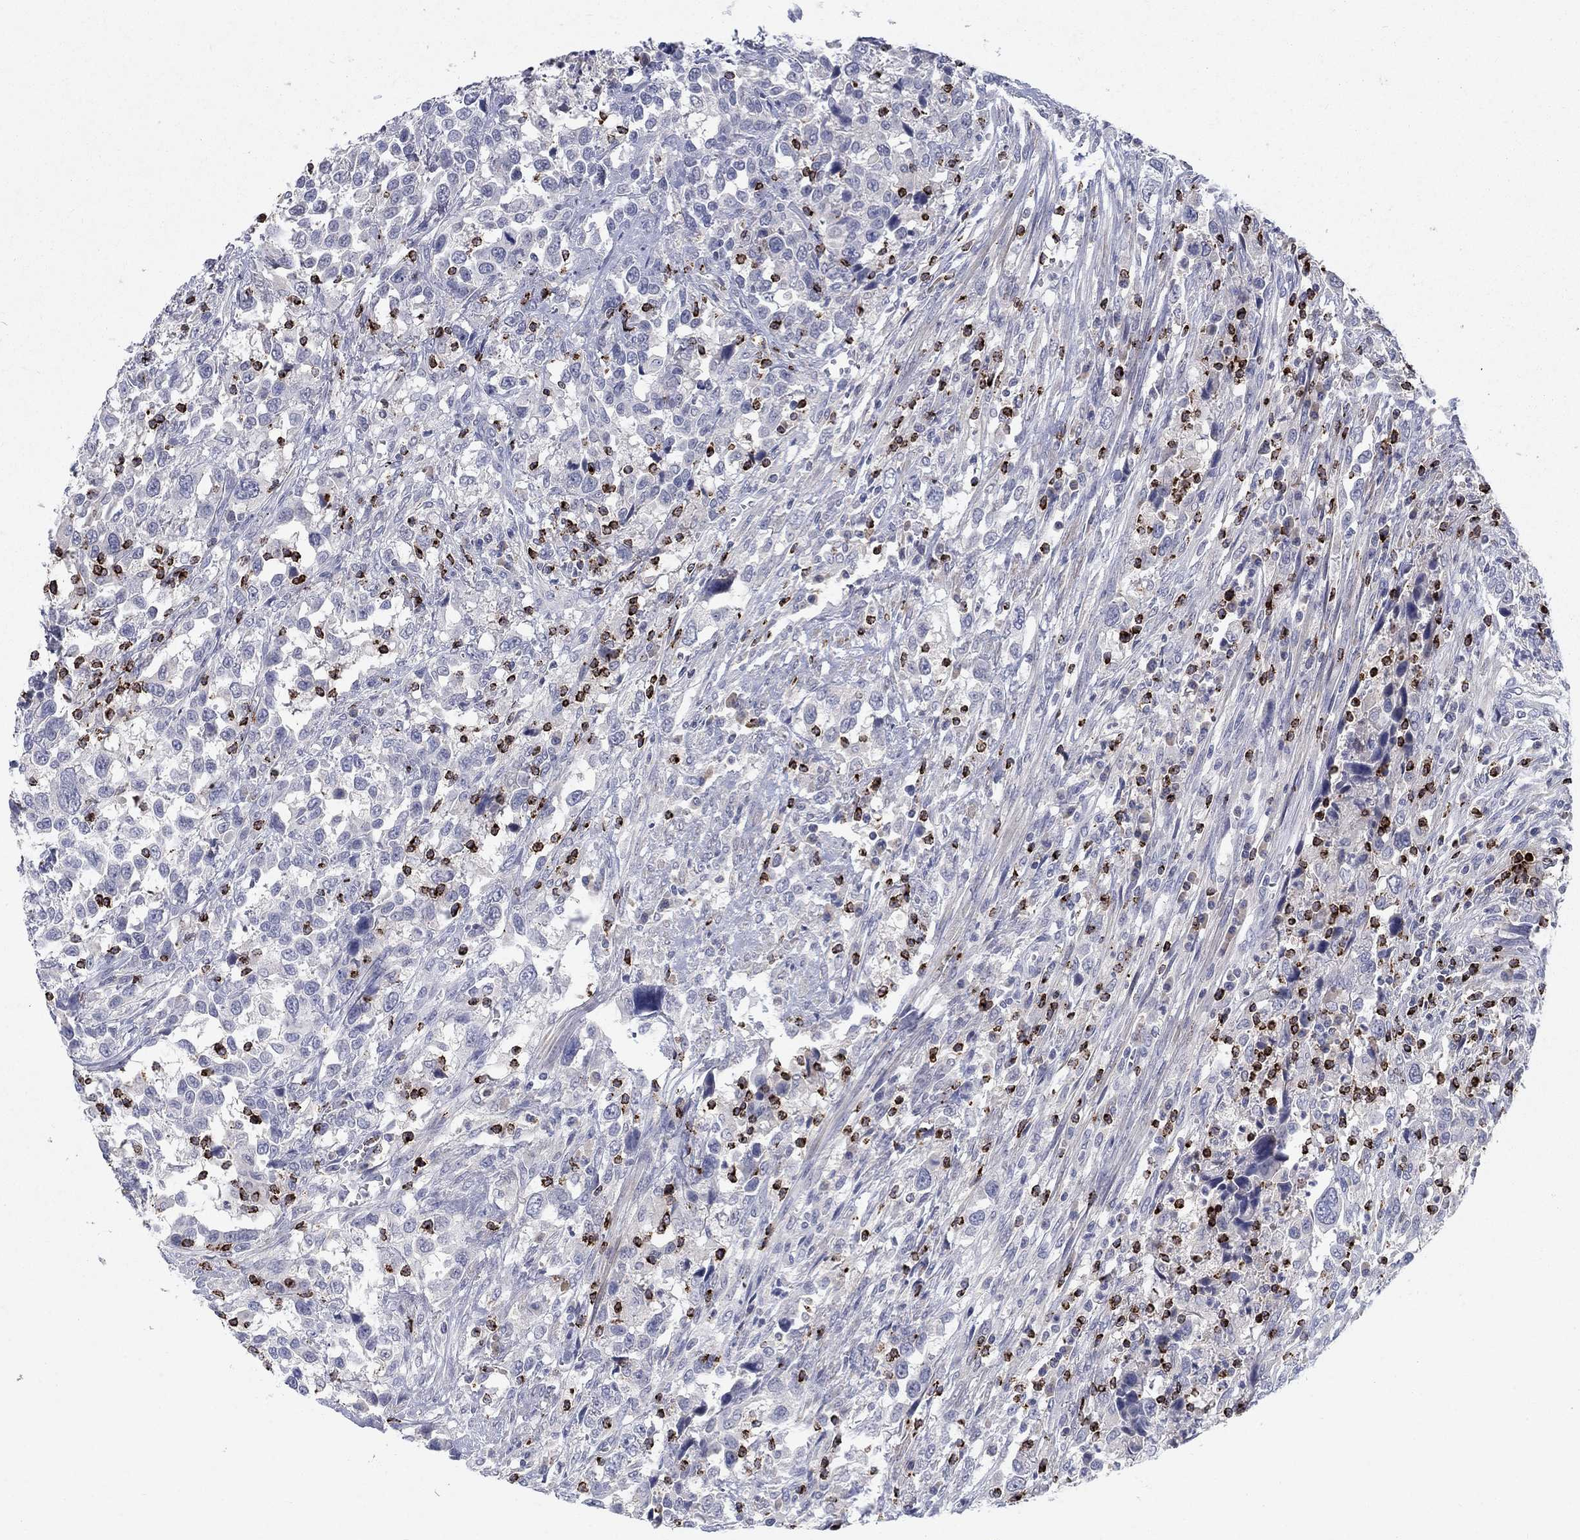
{"staining": {"intensity": "negative", "quantity": "none", "location": "none"}, "tissue": "urothelial cancer", "cell_type": "Tumor cells", "image_type": "cancer", "snomed": [{"axis": "morphology", "description": "Urothelial carcinoma, NOS"}, {"axis": "morphology", "description": "Urothelial carcinoma, High grade"}, {"axis": "topography", "description": "Urinary bladder"}], "caption": "Urothelial cancer was stained to show a protein in brown. There is no significant positivity in tumor cells.", "gene": "GZMA", "patient": {"sex": "female", "age": 64}}